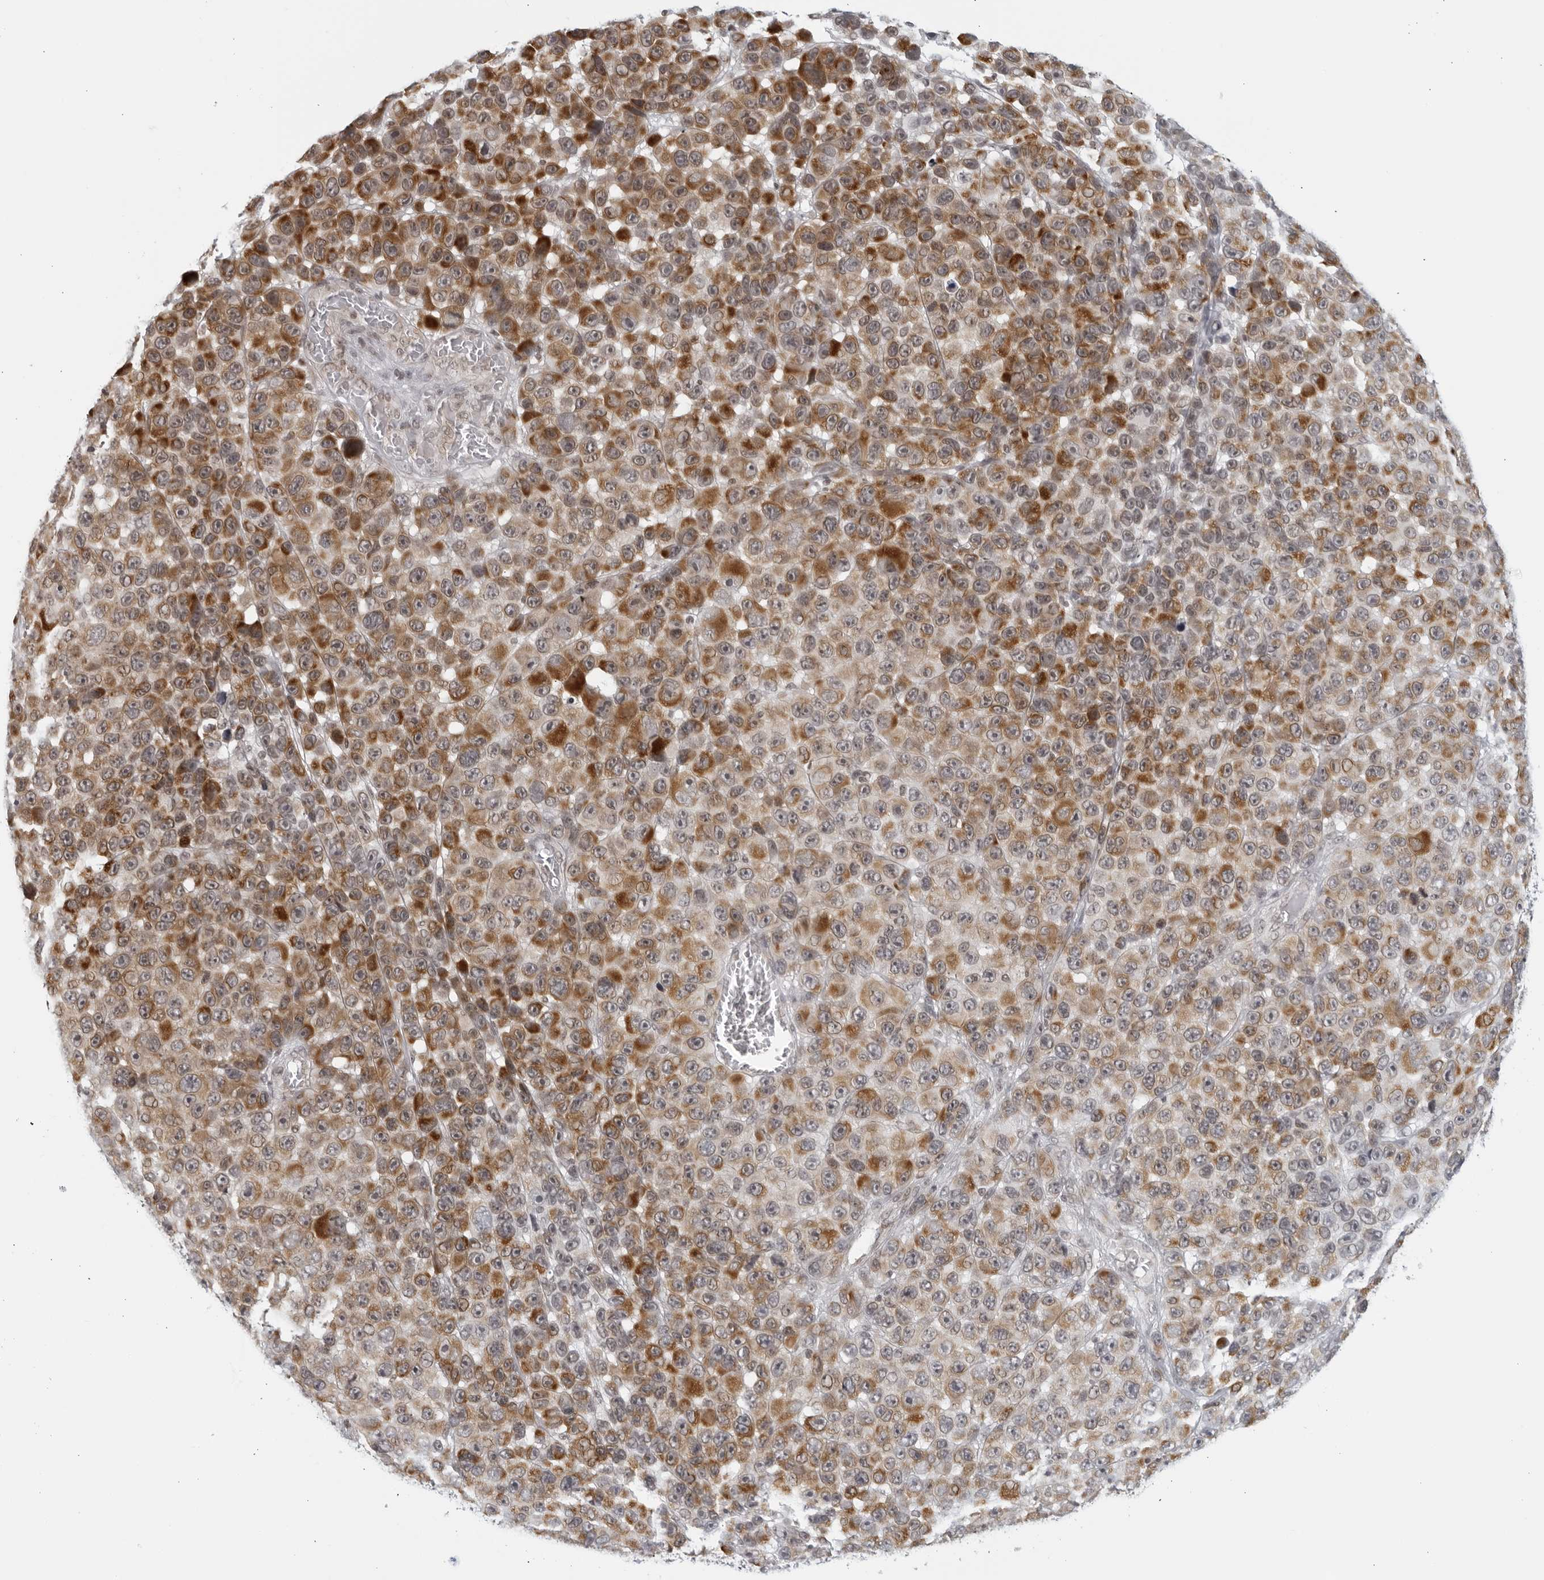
{"staining": {"intensity": "strong", "quantity": "25%-75%", "location": "cytoplasmic/membranous"}, "tissue": "melanoma", "cell_type": "Tumor cells", "image_type": "cancer", "snomed": [{"axis": "morphology", "description": "Malignant melanoma, NOS"}, {"axis": "topography", "description": "Skin"}], "caption": "Malignant melanoma stained with DAB immunohistochemistry displays high levels of strong cytoplasmic/membranous positivity in approximately 25%-75% of tumor cells. (IHC, brightfield microscopy, high magnification).", "gene": "RAB11FIP3", "patient": {"sex": "male", "age": 53}}